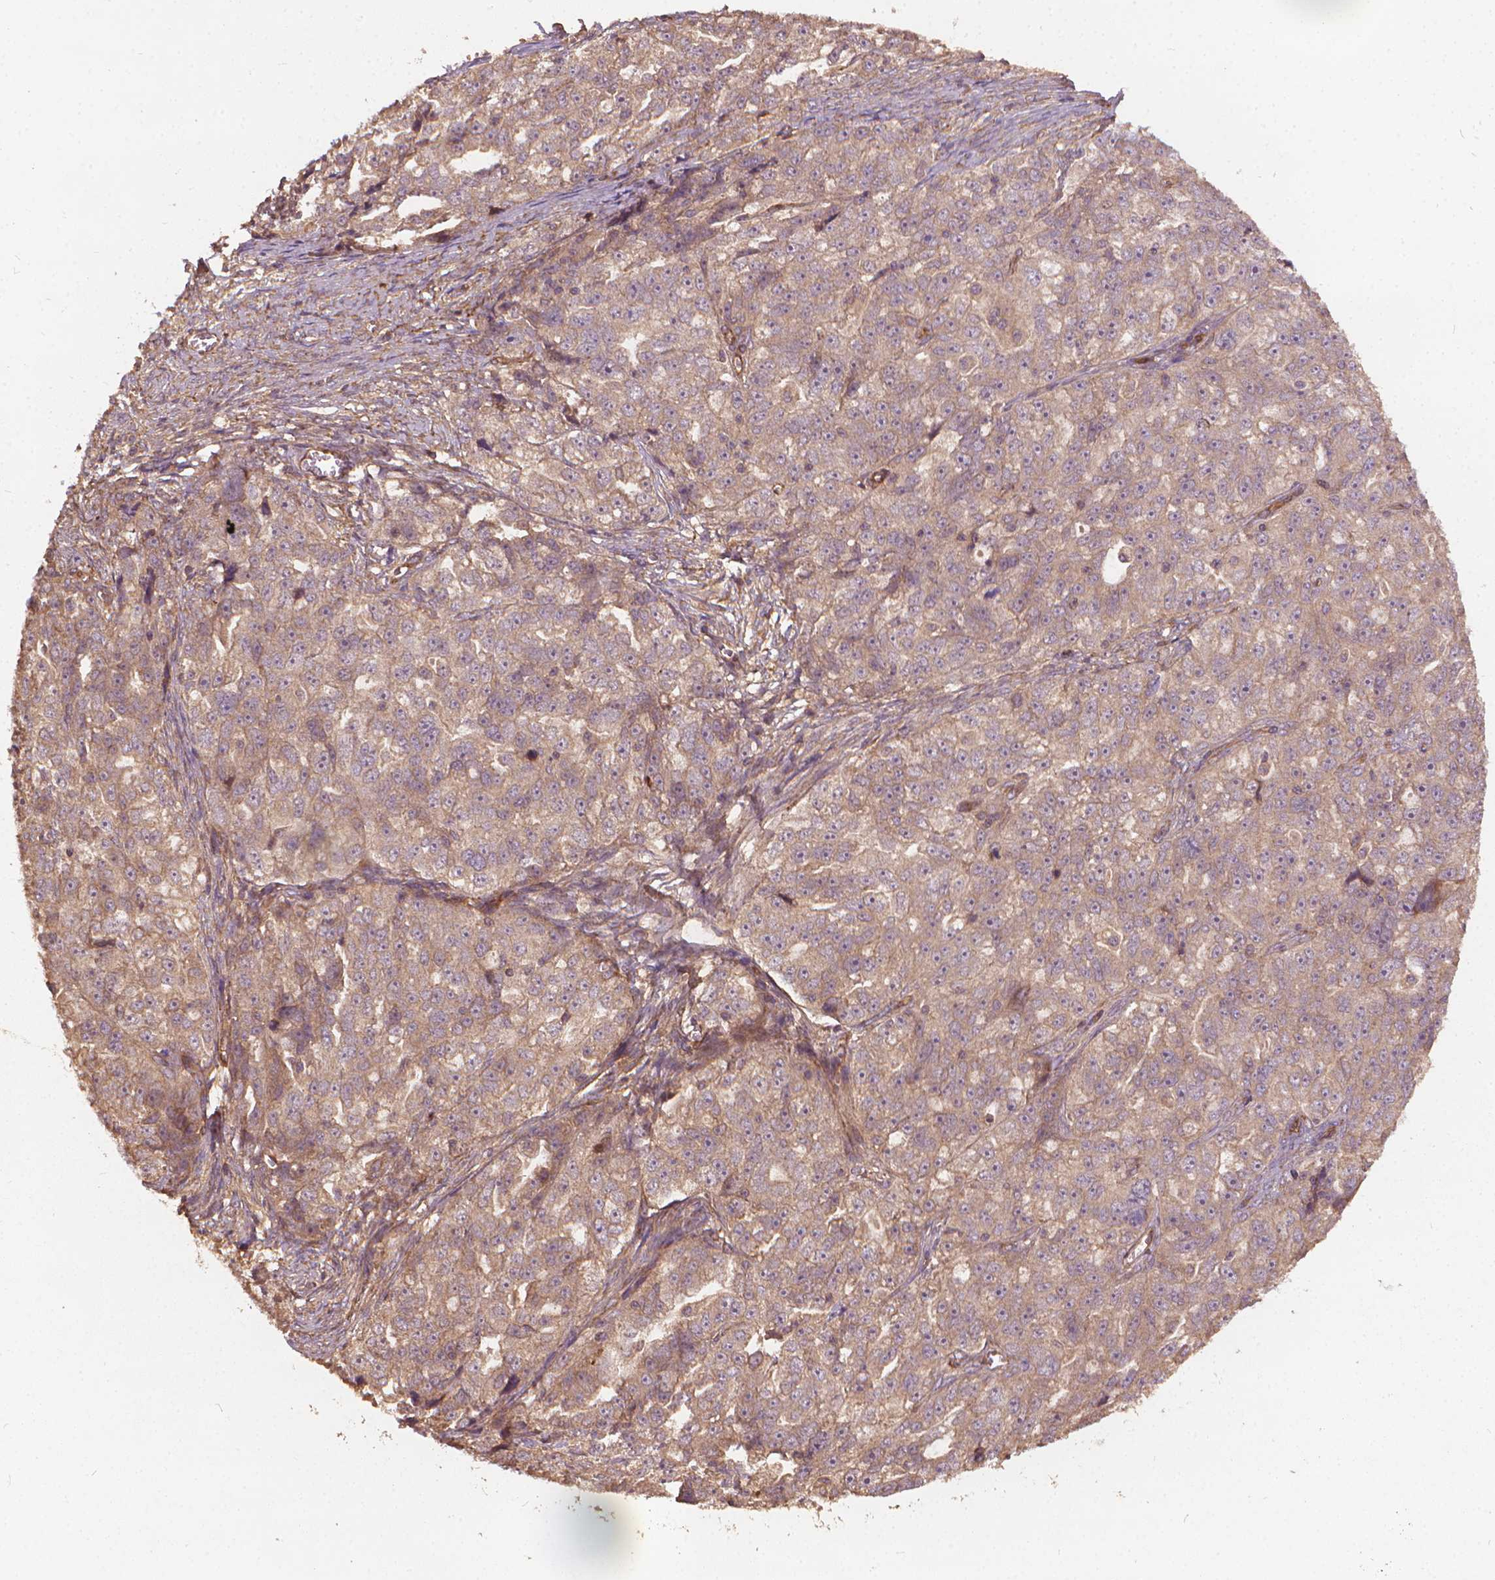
{"staining": {"intensity": "weak", "quantity": ">75%", "location": "cytoplasmic/membranous"}, "tissue": "ovarian cancer", "cell_type": "Tumor cells", "image_type": "cancer", "snomed": [{"axis": "morphology", "description": "Cystadenocarcinoma, serous, NOS"}, {"axis": "topography", "description": "Ovary"}], "caption": "Ovarian serous cystadenocarcinoma stained for a protein (brown) reveals weak cytoplasmic/membranous positive expression in approximately >75% of tumor cells.", "gene": "UBXN2A", "patient": {"sex": "female", "age": 51}}